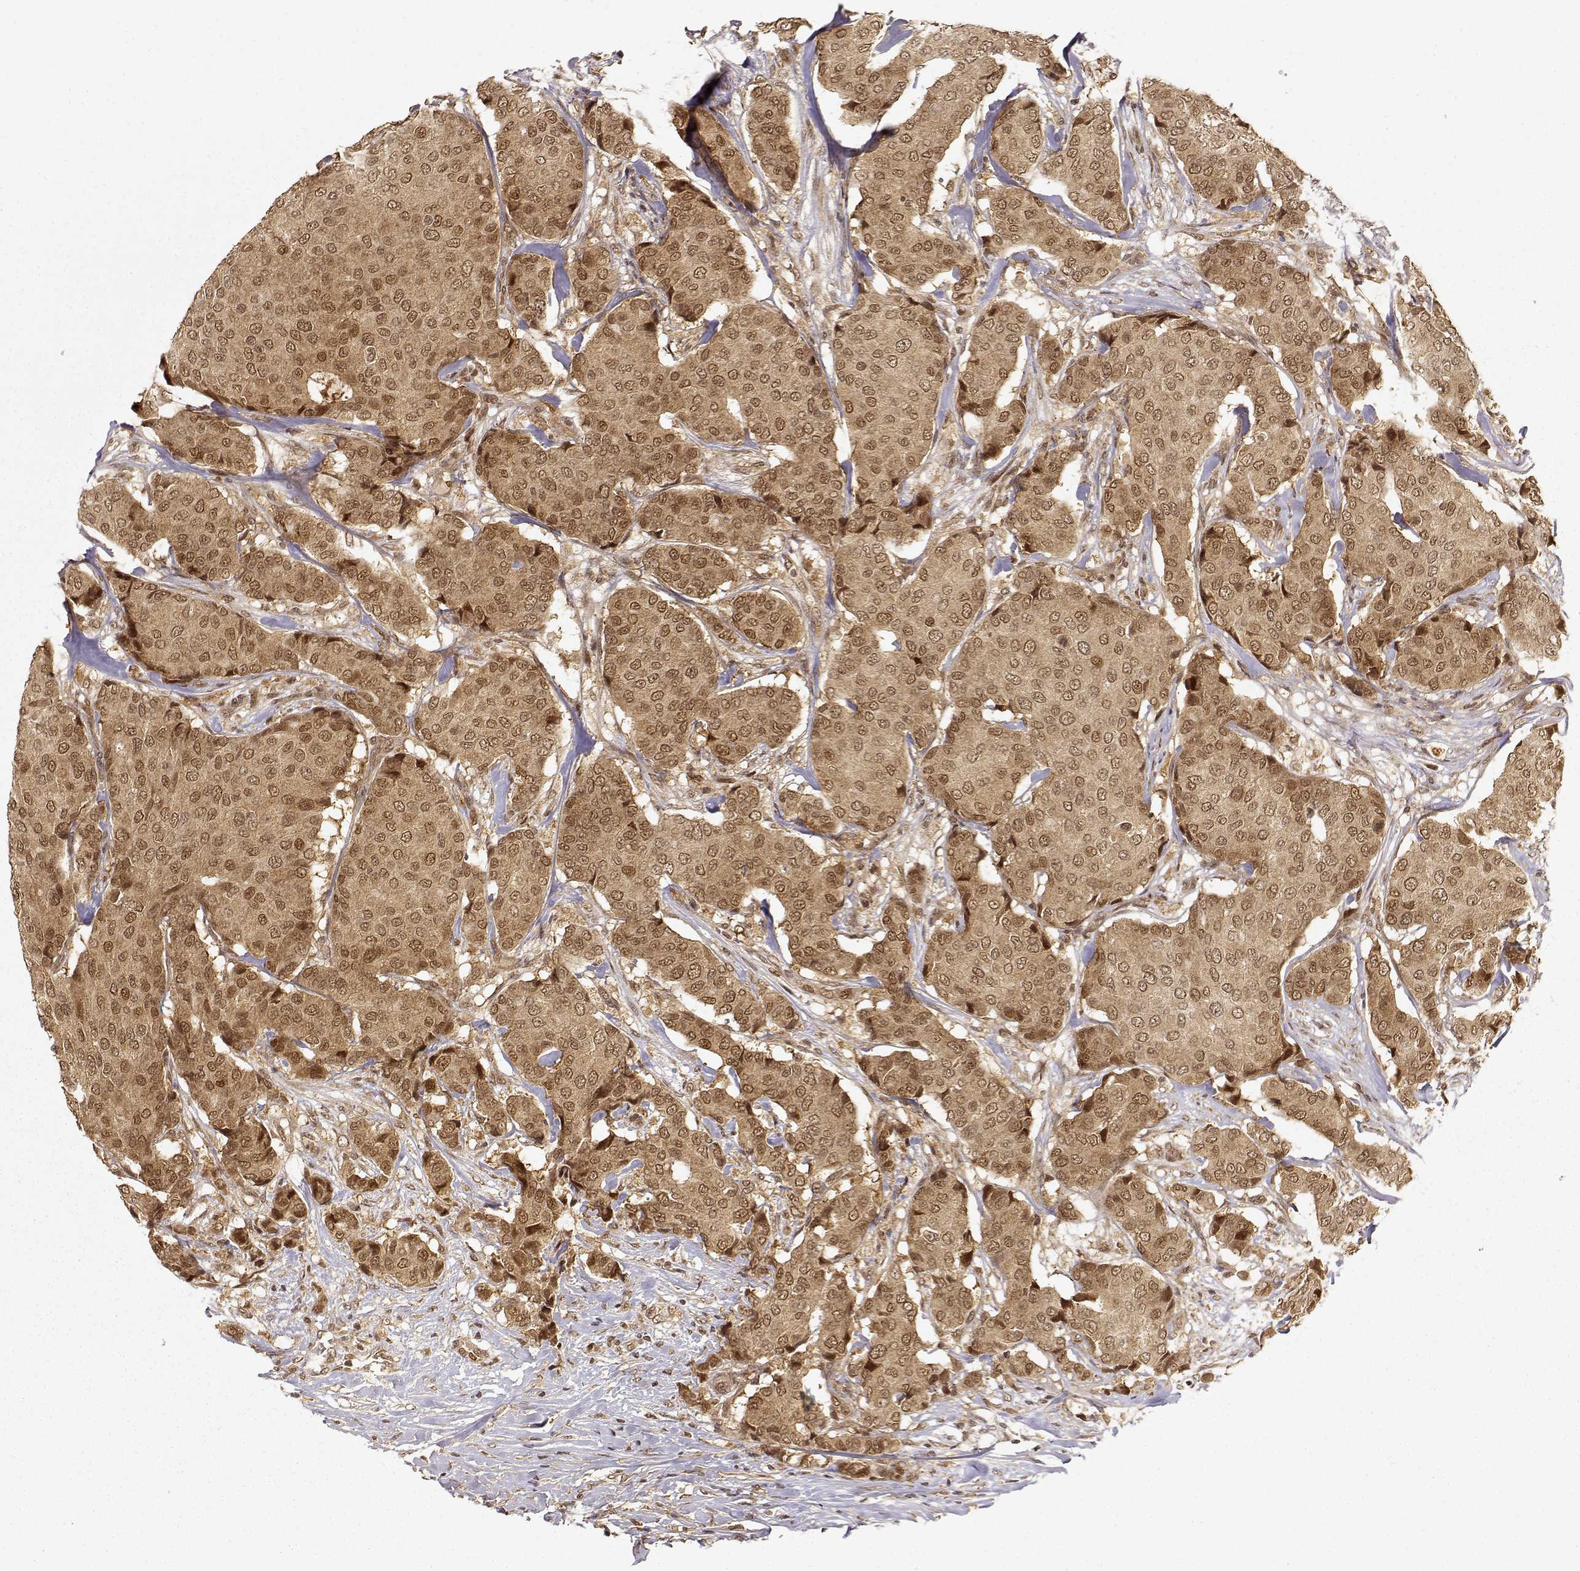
{"staining": {"intensity": "moderate", "quantity": ">75%", "location": "cytoplasmic/membranous,nuclear"}, "tissue": "breast cancer", "cell_type": "Tumor cells", "image_type": "cancer", "snomed": [{"axis": "morphology", "description": "Duct carcinoma"}, {"axis": "topography", "description": "Breast"}], "caption": "Human breast cancer stained for a protein (brown) exhibits moderate cytoplasmic/membranous and nuclear positive positivity in about >75% of tumor cells.", "gene": "MAEA", "patient": {"sex": "female", "age": 75}}